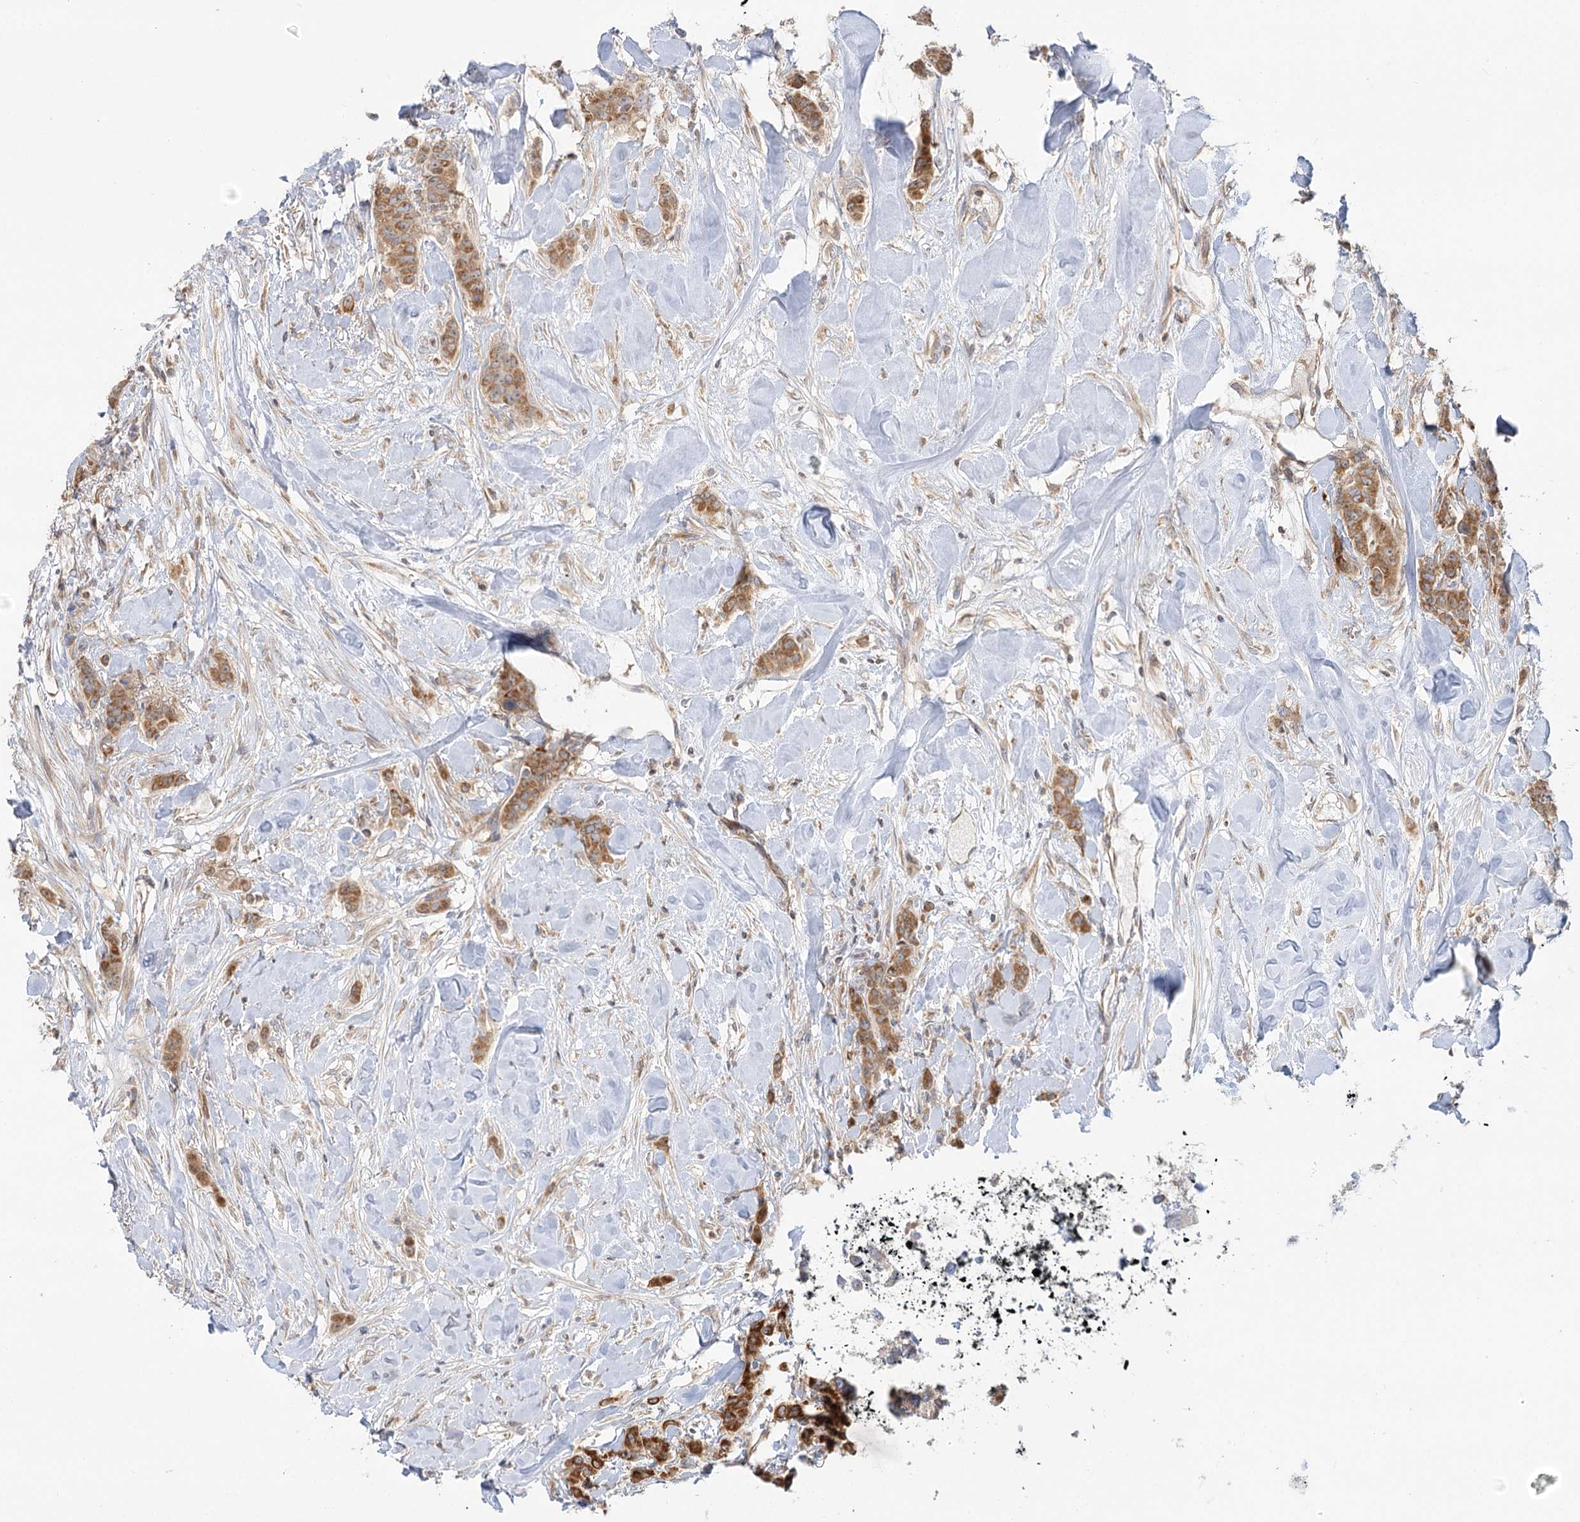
{"staining": {"intensity": "strong", "quantity": ">75%", "location": "cytoplasmic/membranous"}, "tissue": "breast cancer", "cell_type": "Tumor cells", "image_type": "cancer", "snomed": [{"axis": "morphology", "description": "Duct carcinoma"}, {"axis": "topography", "description": "Breast"}], "caption": "The image shows immunohistochemical staining of breast cancer. There is strong cytoplasmic/membranous expression is identified in approximately >75% of tumor cells.", "gene": "MTMR3", "patient": {"sex": "female", "age": 40}}